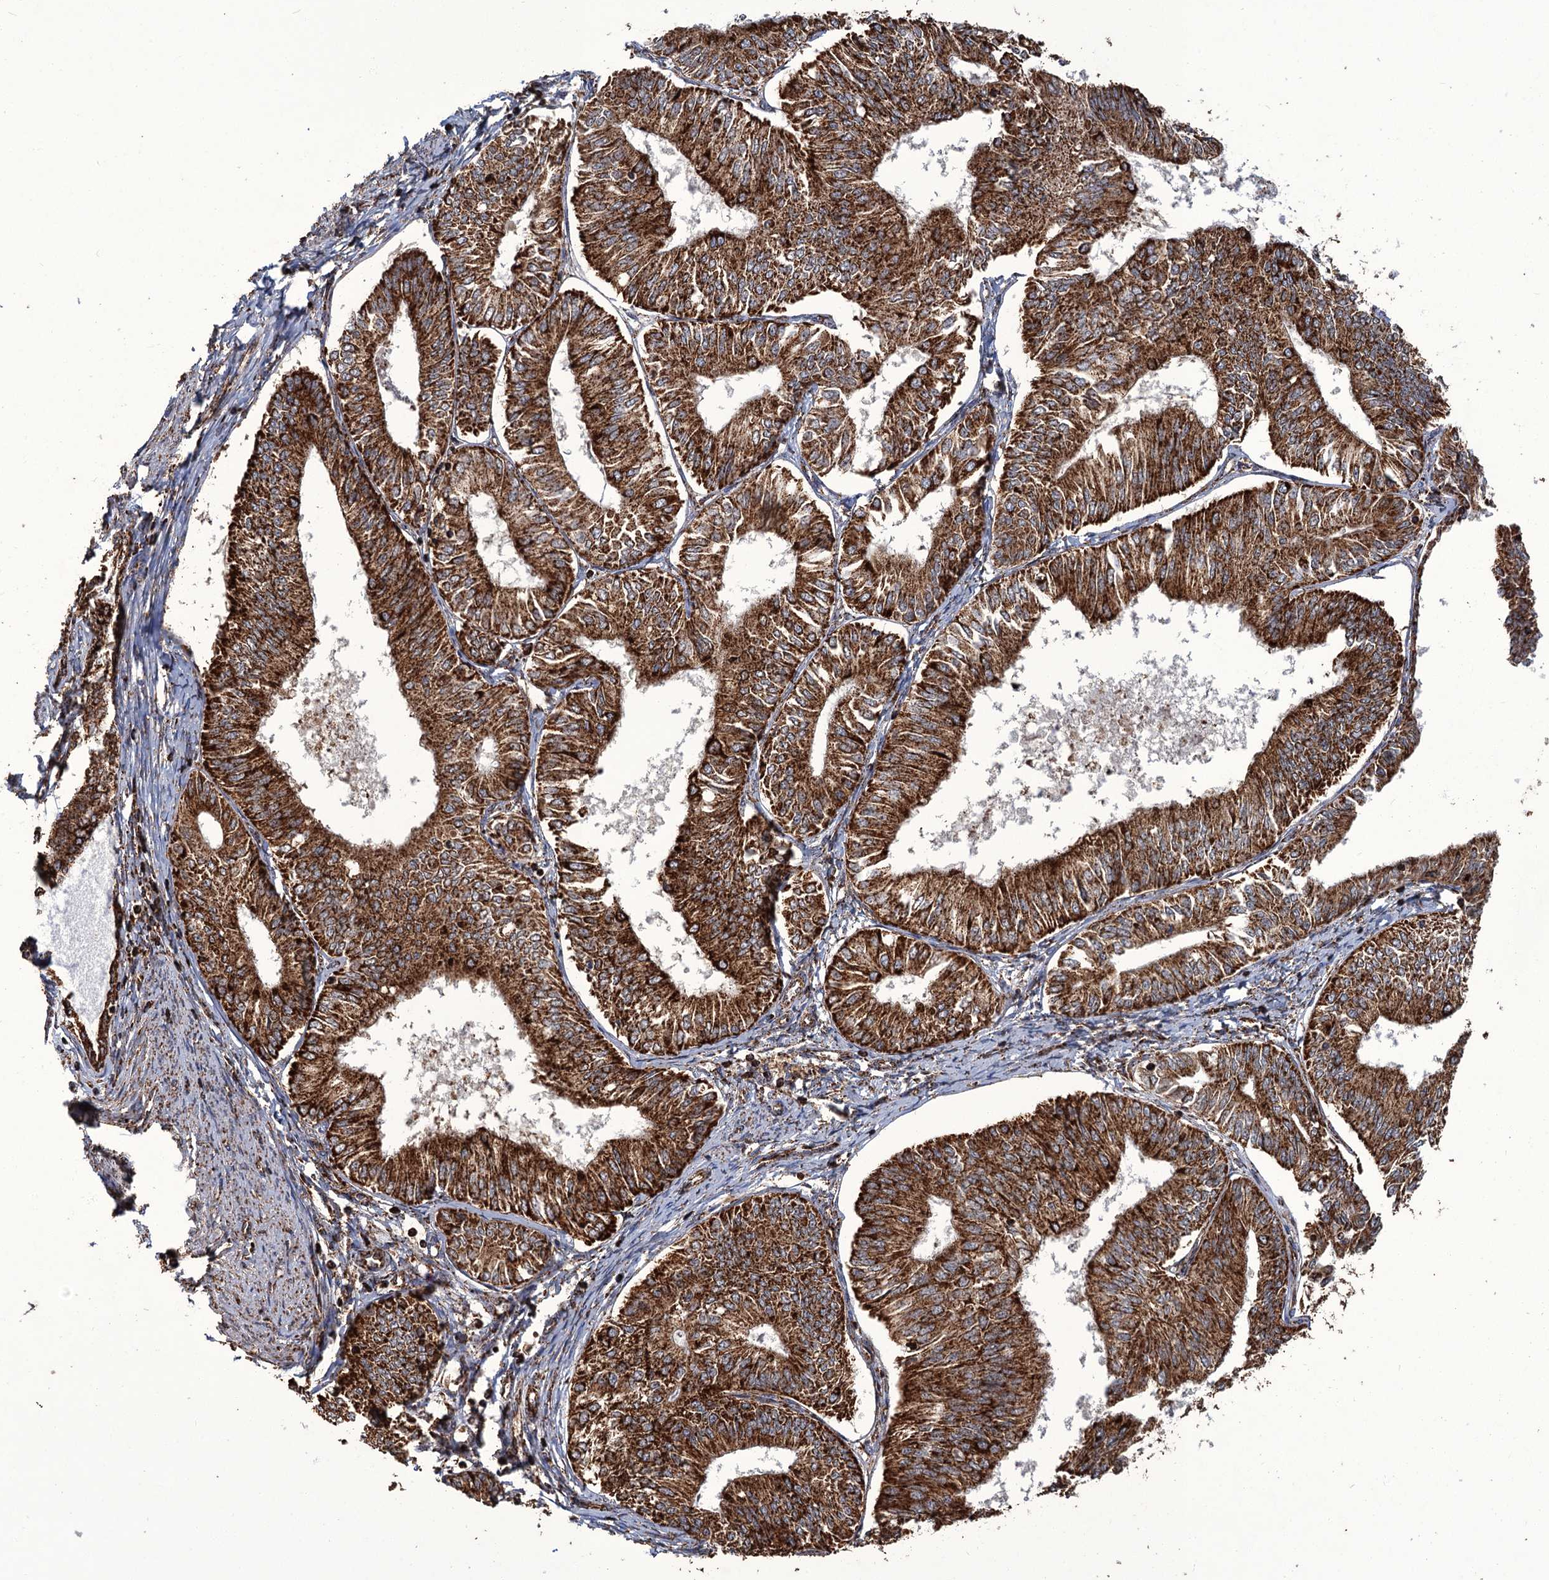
{"staining": {"intensity": "strong", "quantity": ">75%", "location": "cytoplasmic/membranous"}, "tissue": "endometrial cancer", "cell_type": "Tumor cells", "image_type": "cancer", "snomed": [{"axis": "morphology", "description": "Adenocarcinoma, NOS"}, {"axis": "topography", "description": "Endometrium"}], "caption": "A photomicrograph of human adenocarcinoma (endometrial) stained for a protein exhibits strong cytoplasmic/membranous brown staining in tumor cells.", "gene": "APH1A", "patient": {"sex": "female", "age": 58}}